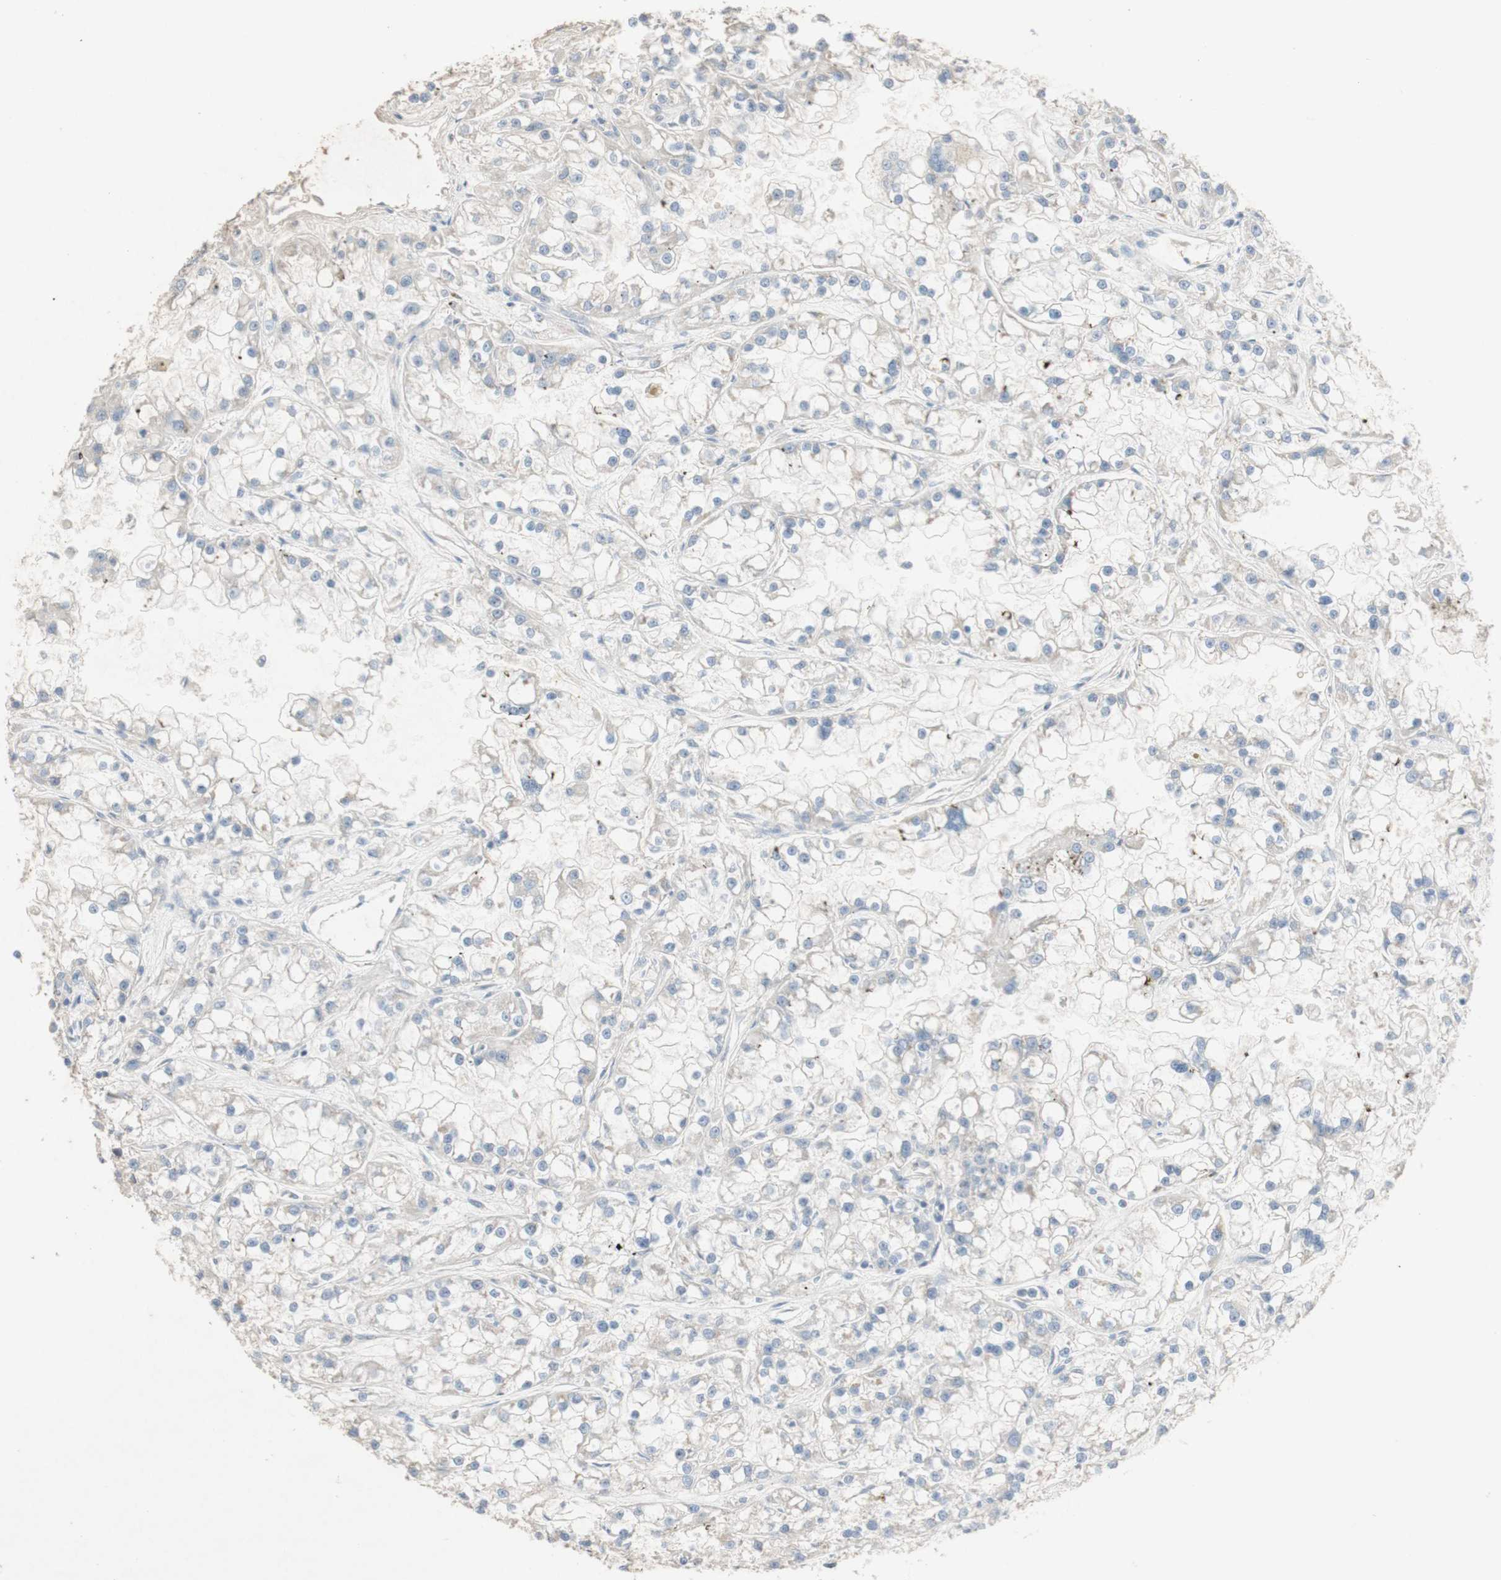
{"staining": {"intensity": "negative", "quantity": "none", "location": "none"}, "tissue": "renal cancer", "cell_type": "Tumor cells", "image_type": "cancer", "snomed": [{"axis": "morphology", "description": "Adenocarcinoma, NOS"}, {"axis": "topography", "description": "Kidney"}], "caption": "Tumor cells are negative for protein expression in human renal cancer (adenocarcinoma).", "gene": "MANEA", "patient": {"sex": "female", "age": 52}}